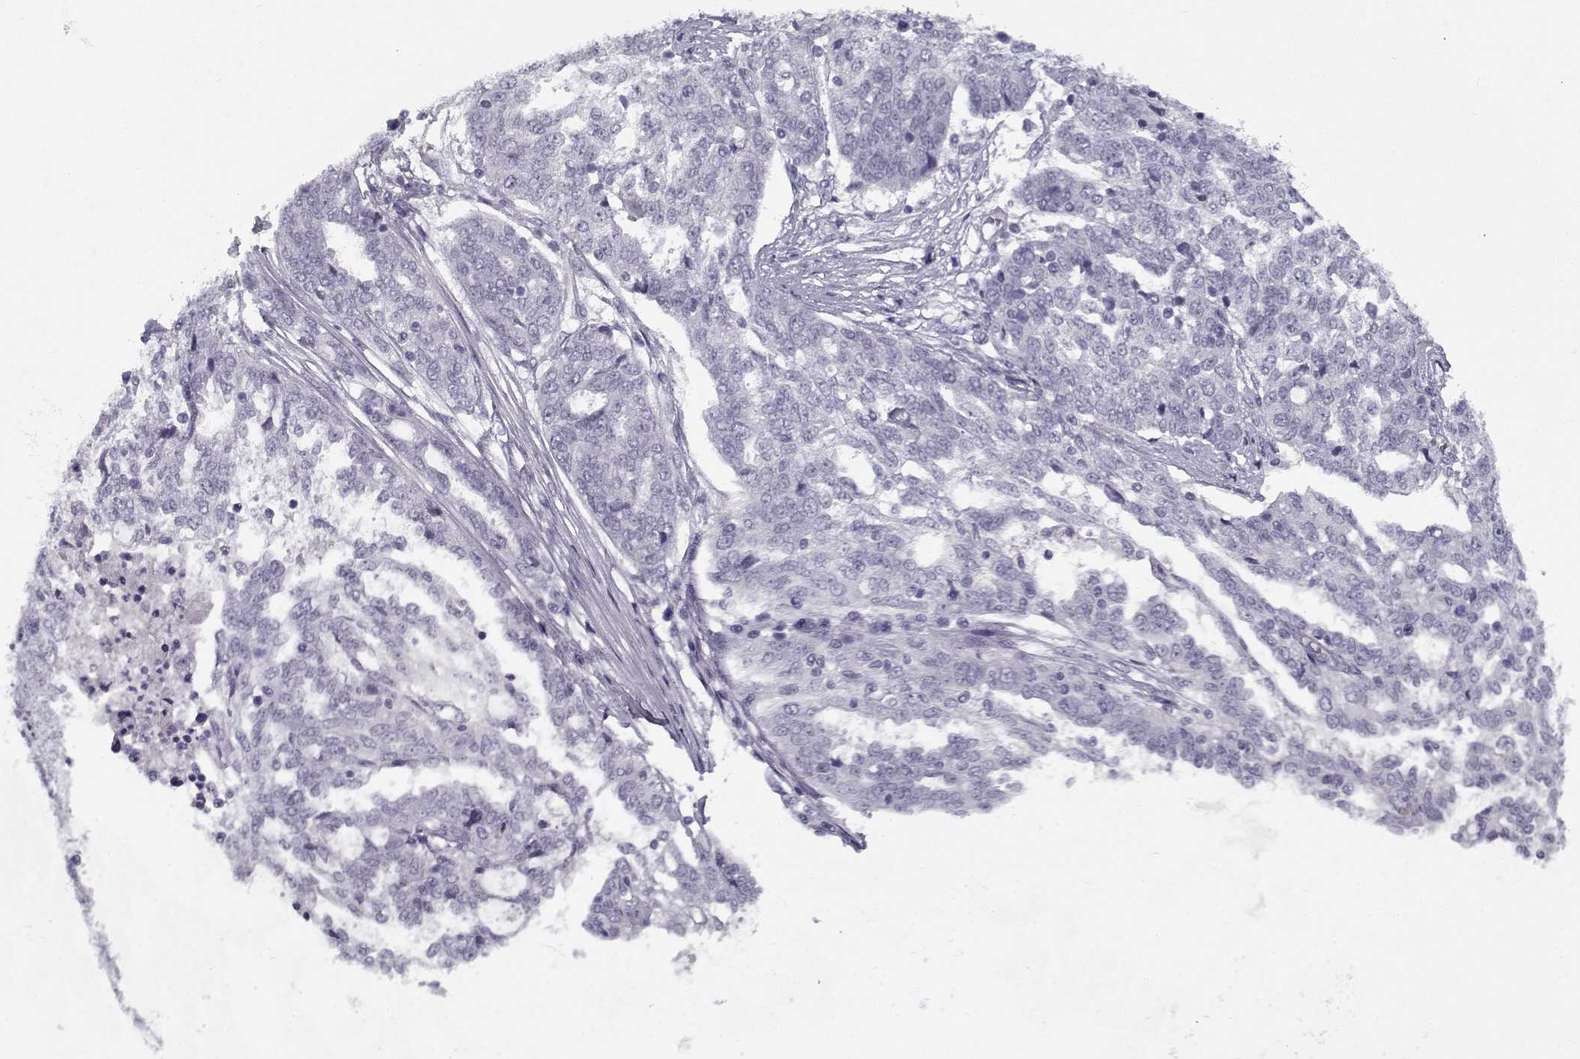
{"staining": {"intensity": "negative", "quantity": "none", "location": "none"}, "tissue": "ovarian cancer", "cell_type": "Tumor cells", "image_type": "cancer", "snomed": [{"axis": "morphology", "description": "Cystadenocarcinoma, serous, NOS"}, {"axis": "topography", "description": "Ovary"}], "caption": "This is an immunohistochemistry histopathology image of serous cystadenocarcinoma (ovarian). There is no expression in tumor cells.", "gene": "SPACA9", "patient": {"sex": "female", "age": 67}}